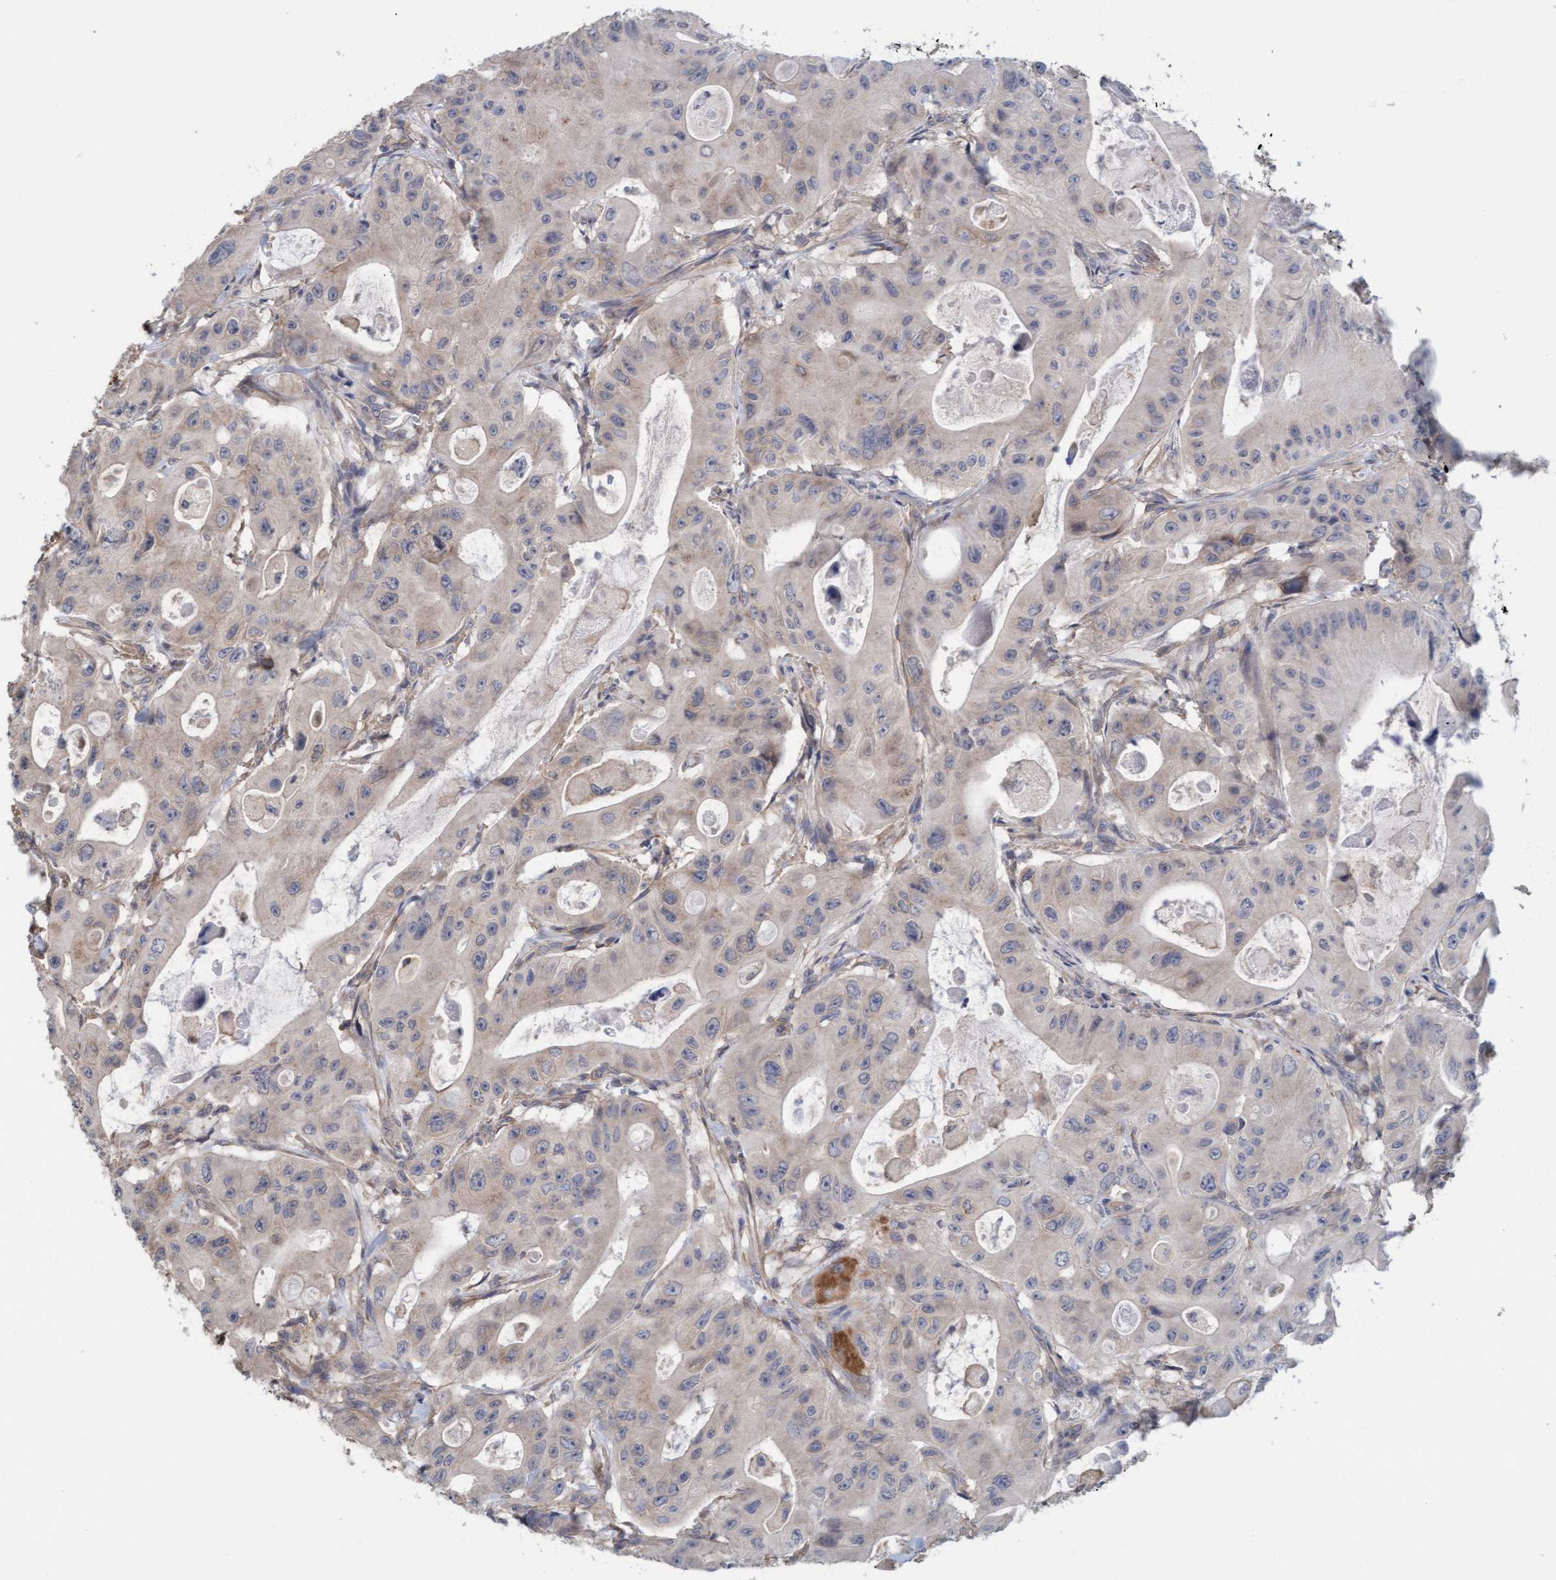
{"staining": {"intensity": "negative", "quantity": "none", "location": "none"}, "tissue": "colorectal cancer", "cell_type": "Tumor cells", "image_type": "cancer", "snomed": [{"axis": "morphology", "description": "Adenocarcinoma, NOS"}, {"axis": "topography", "description": "Colon"}], "caption": "Immunohistochemical staining of human adenocarcinoma (colorectal) demonstrates no significant expression in tumor cells. (Immunohistochemistry, brightfield microscopy, high magnification).", "gene": "FXR2", "patient": {"sex": "female", "age": 46}}